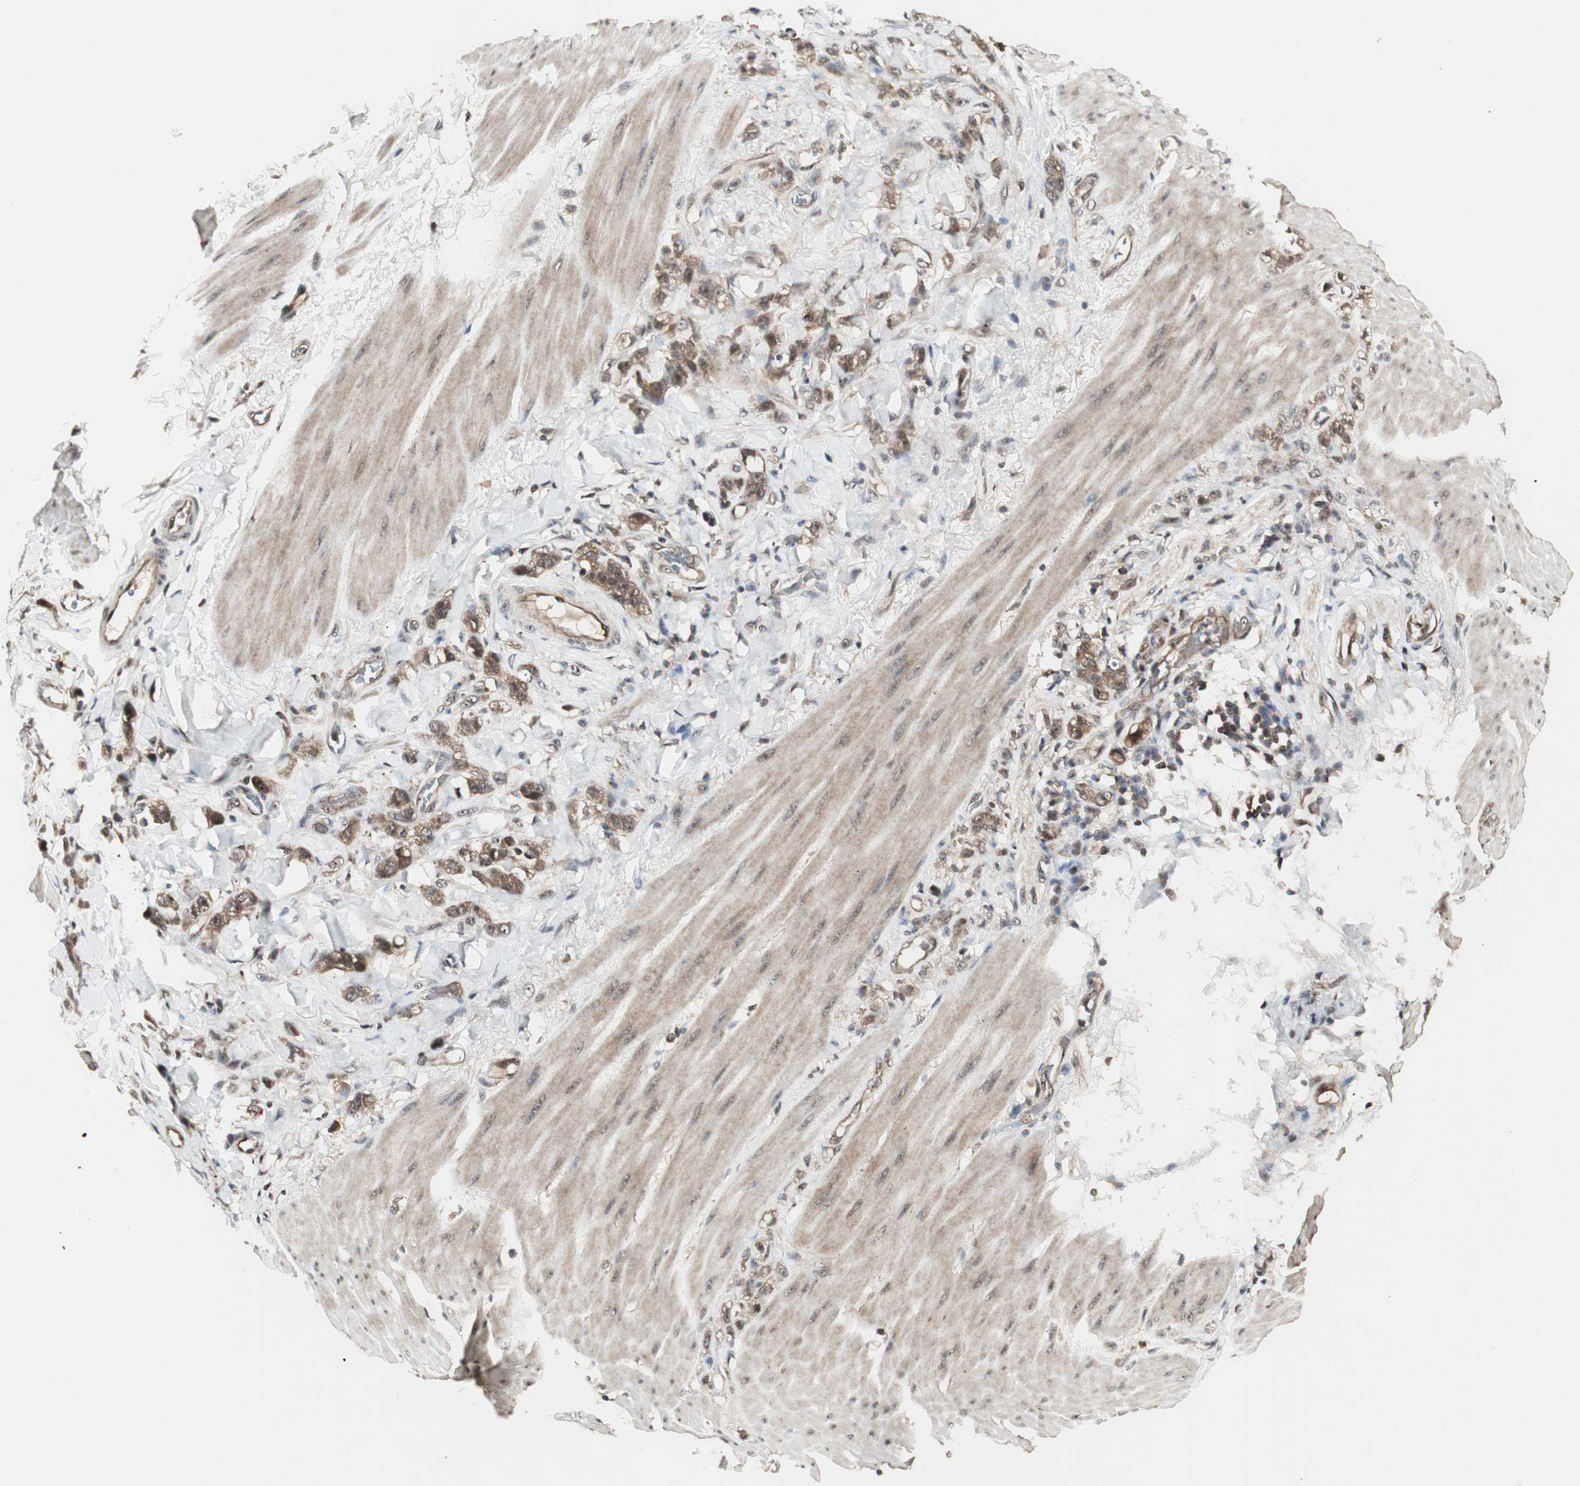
{"staining": {"intensity": "moderate", "quantity": ">75%", "location": "cytoplasmic/membranous"}, "tissue": "stomach cancer", "cell_type": "Tumor cells", "image_type": "cancer", "snomed": [{"axis": "morphology", "description": "Adenocarcinoma, NOS"}, {"axis": "topography", "description": "Stomach"}], "caption": "A brown stain shows moderate cytoplasmic/membranous positivity of a protein in human stomach cancer (adenocarcinoma) tumor cells. The protein of interest is shown in brown color, while the nuclei are stained blue.", "gene": "CSNK2B", "patient": {"sex": "male", "age": 82}}